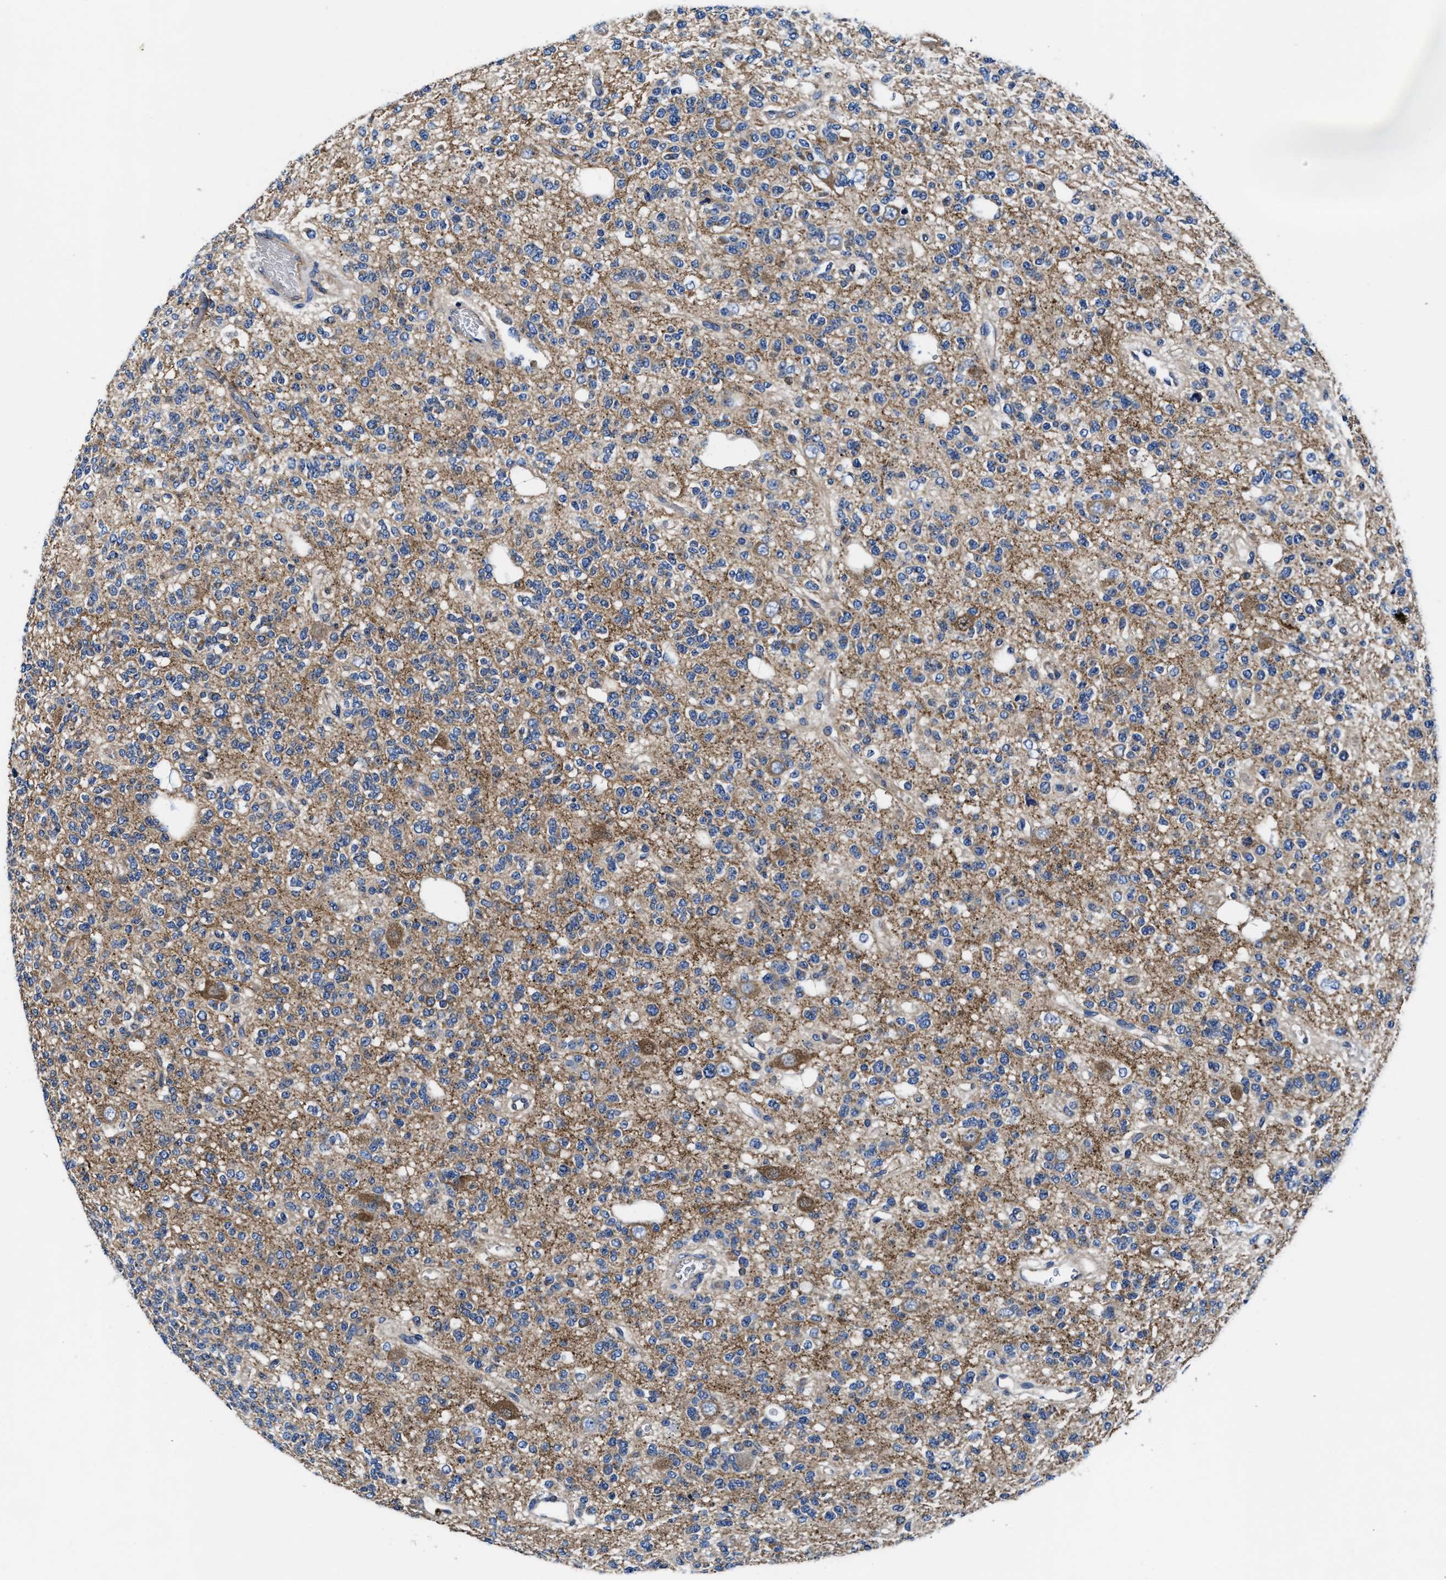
{"staining": {"intensity": "moderate", "quantity": "25%-75%", "location": "cytoplasmic/membranous"}, "tissue": "glioma", "cell_type": "Tumor cells", "image_type": "cancer", "snomed": [{"axis": "morphology", "description": "Glioma, malignant, Low grade"}, {"axis": "topography", "description": "Brain"}], "caption": "High-power microscopy captured an IHC image of glioma, revealing moderate cytoplasmic/membranous positivity in approximately 25%-75% of tumor cells.", "gene": "PHLPP1", "patient": {"sex": "male", "age": 38}}